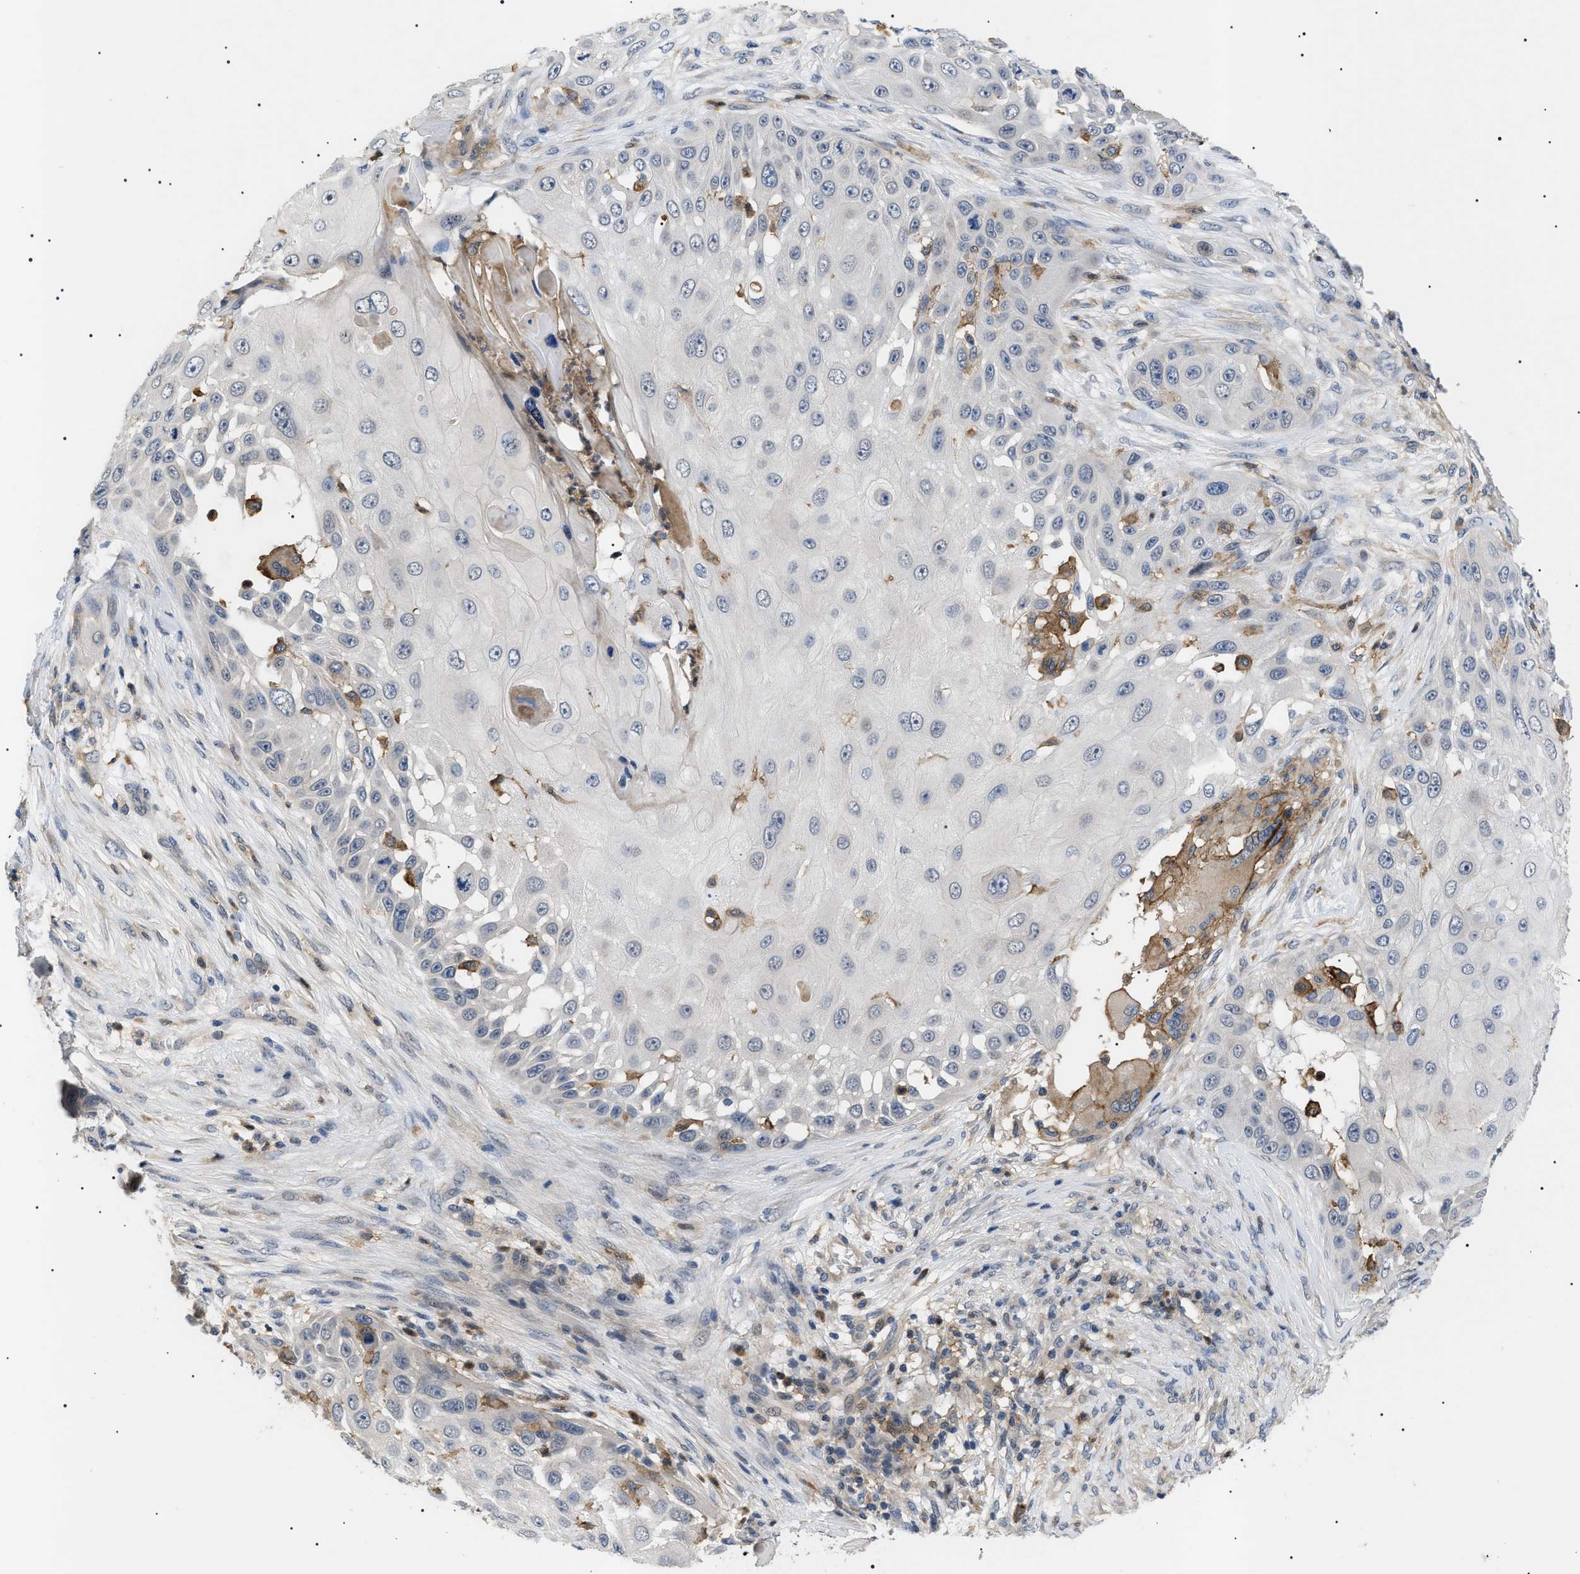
{"staining": {"intensity": "negative", "quantity": "none", "location": "none"}, "tissue": "skin cancer", "cell_type": "Tumor cells", "image_type": "cancer", "snomed": [{"axis": "morphology", "description": "Squamous cell carcinoma, NOS"}, {"axis": "topography", "description": "Skin"}], "caption": "This is a image of IHC staining of squamous cell carcinoma (skin), which shows no staining in tumor cells.", "gene": "CD300A", "patient": {"sex": "female", "age": 44}}